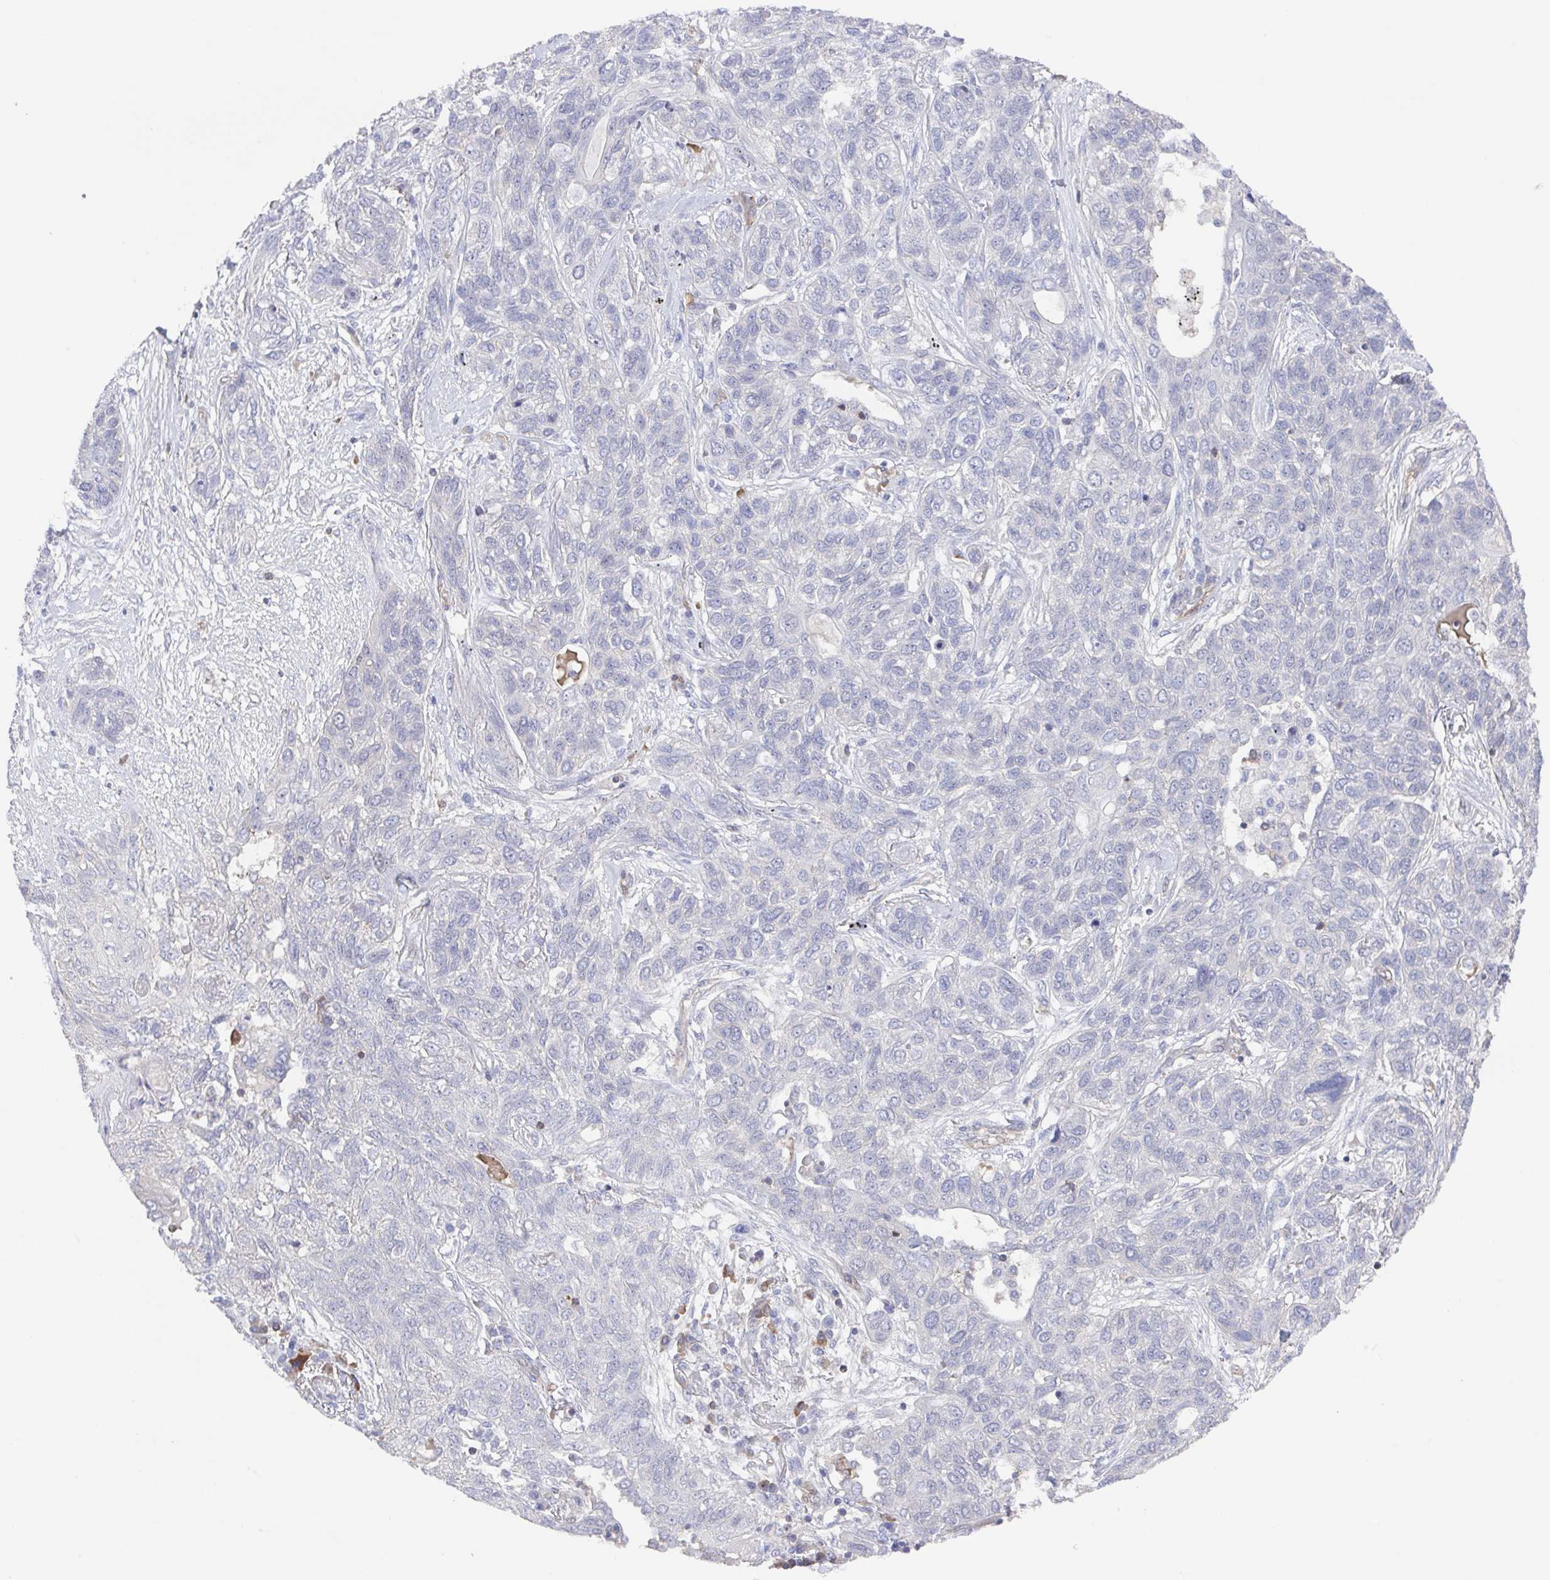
{"staining": {"intensity": "negative", "quantity": "none", "location": "none"}, "tissue": "lung cancer", "cell_type": "Tumor cells", "image_type": "cancer", "snomed": [{"axis": "morphology", "description": "Squamous cell carcinoma, NOS"}, {"axis": "topography", "description": "Lung"}], "caption": "High magnification brightfield microscopy of lung cancer stained with DAB (3,3'-diaminobenzidine) (brown) and counterstained with hematoxylin (blue): tumor cells show no significant expression.", "gene": "AGFG2", "patient": {"sex": "female", "age": 70}}